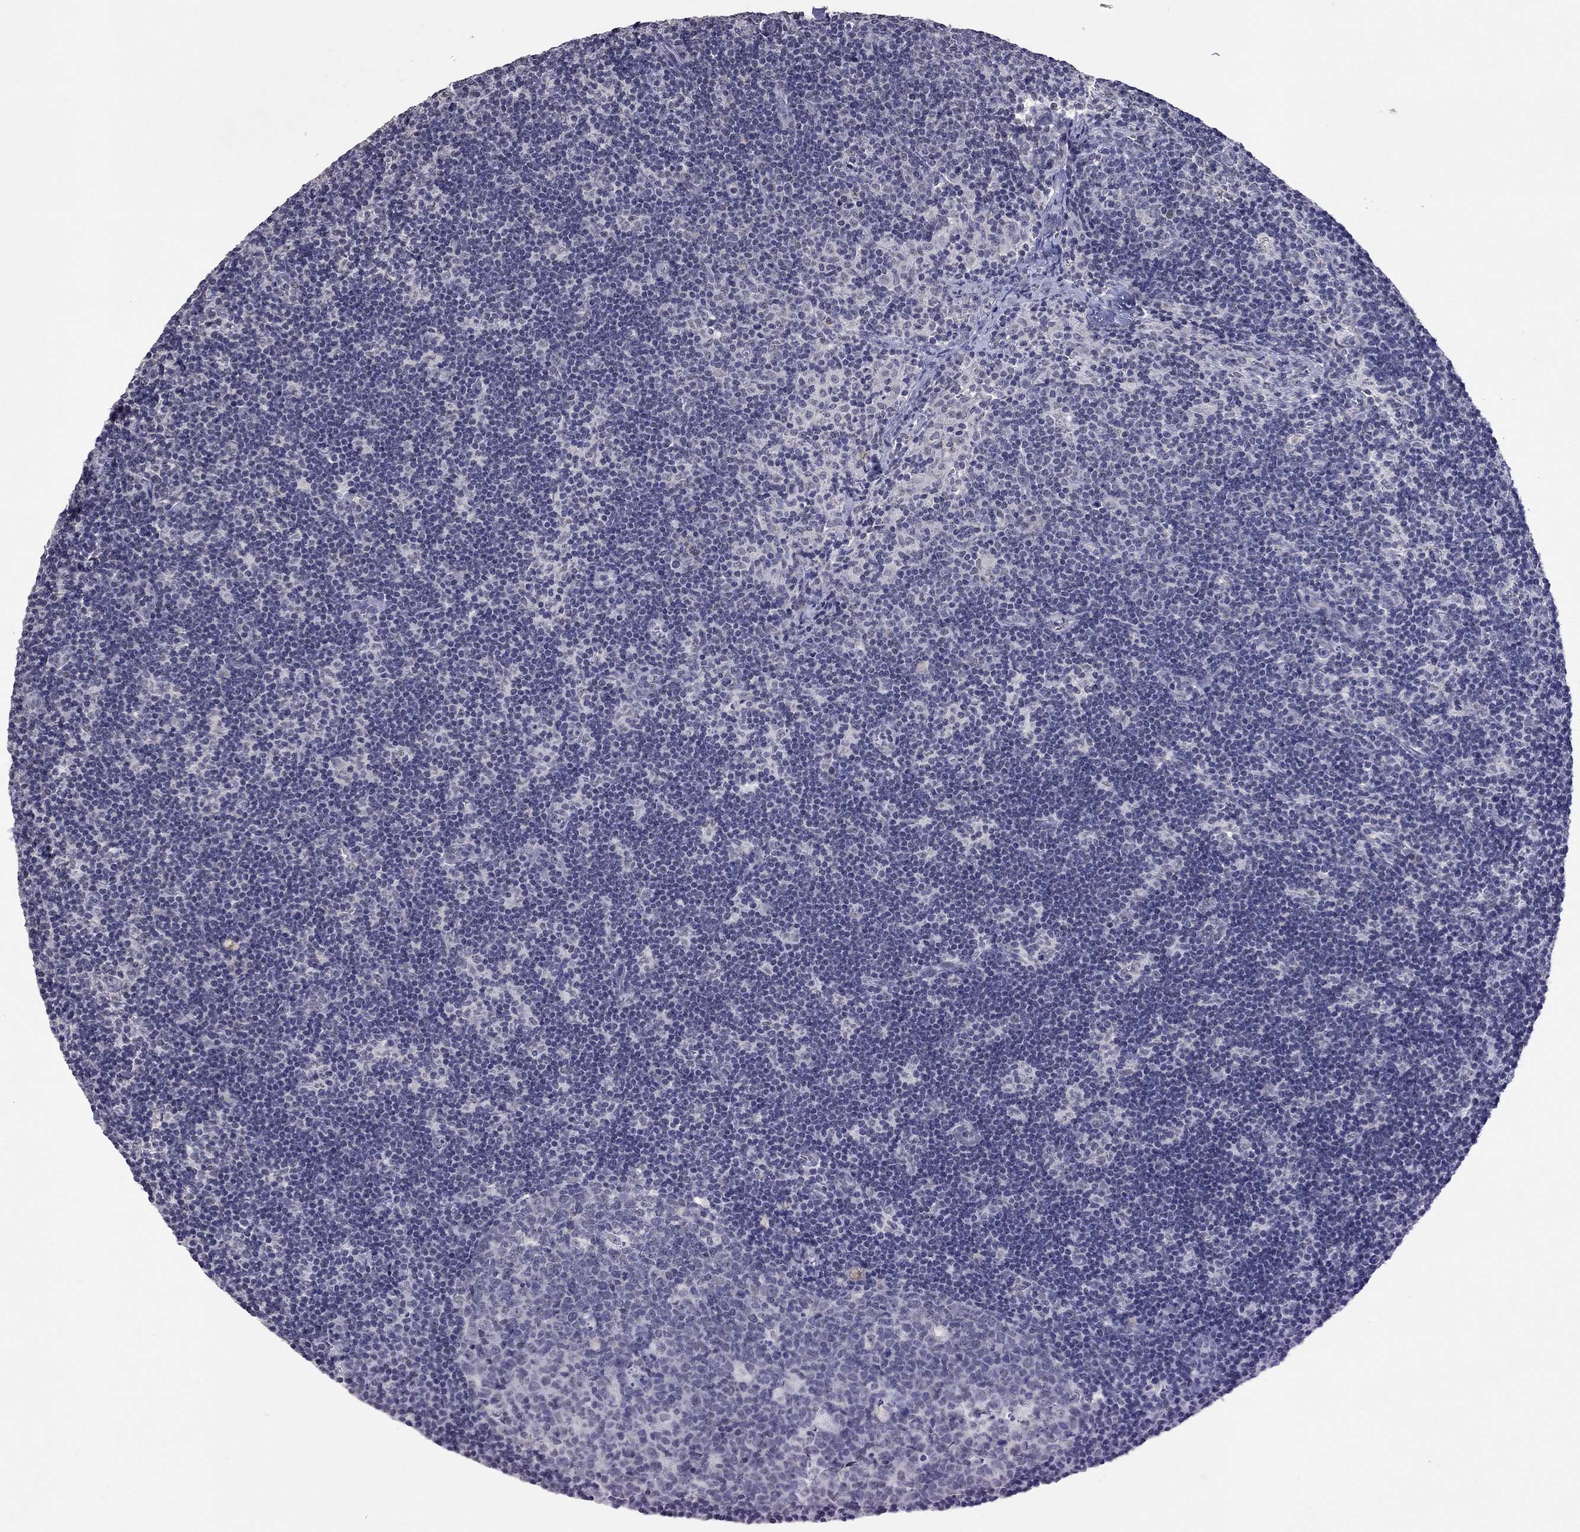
{"staining": {"intensity": "negative", "quantity": "none", "location": "none"}, "tissue": "lymph node", "cell_type": "Germinal center cells", "image_type": "normal", "snomed": [{"axis": "morphology", "description": "Normal tissue, NOS"}, {"axis": "topography", "description": "Lymph node"}], "caption": "Lymph node stained for a protein using IHC shows no expression germinal center cells.", "gene": "WNK3", "patient": {"sex": "female", "age": 34}}